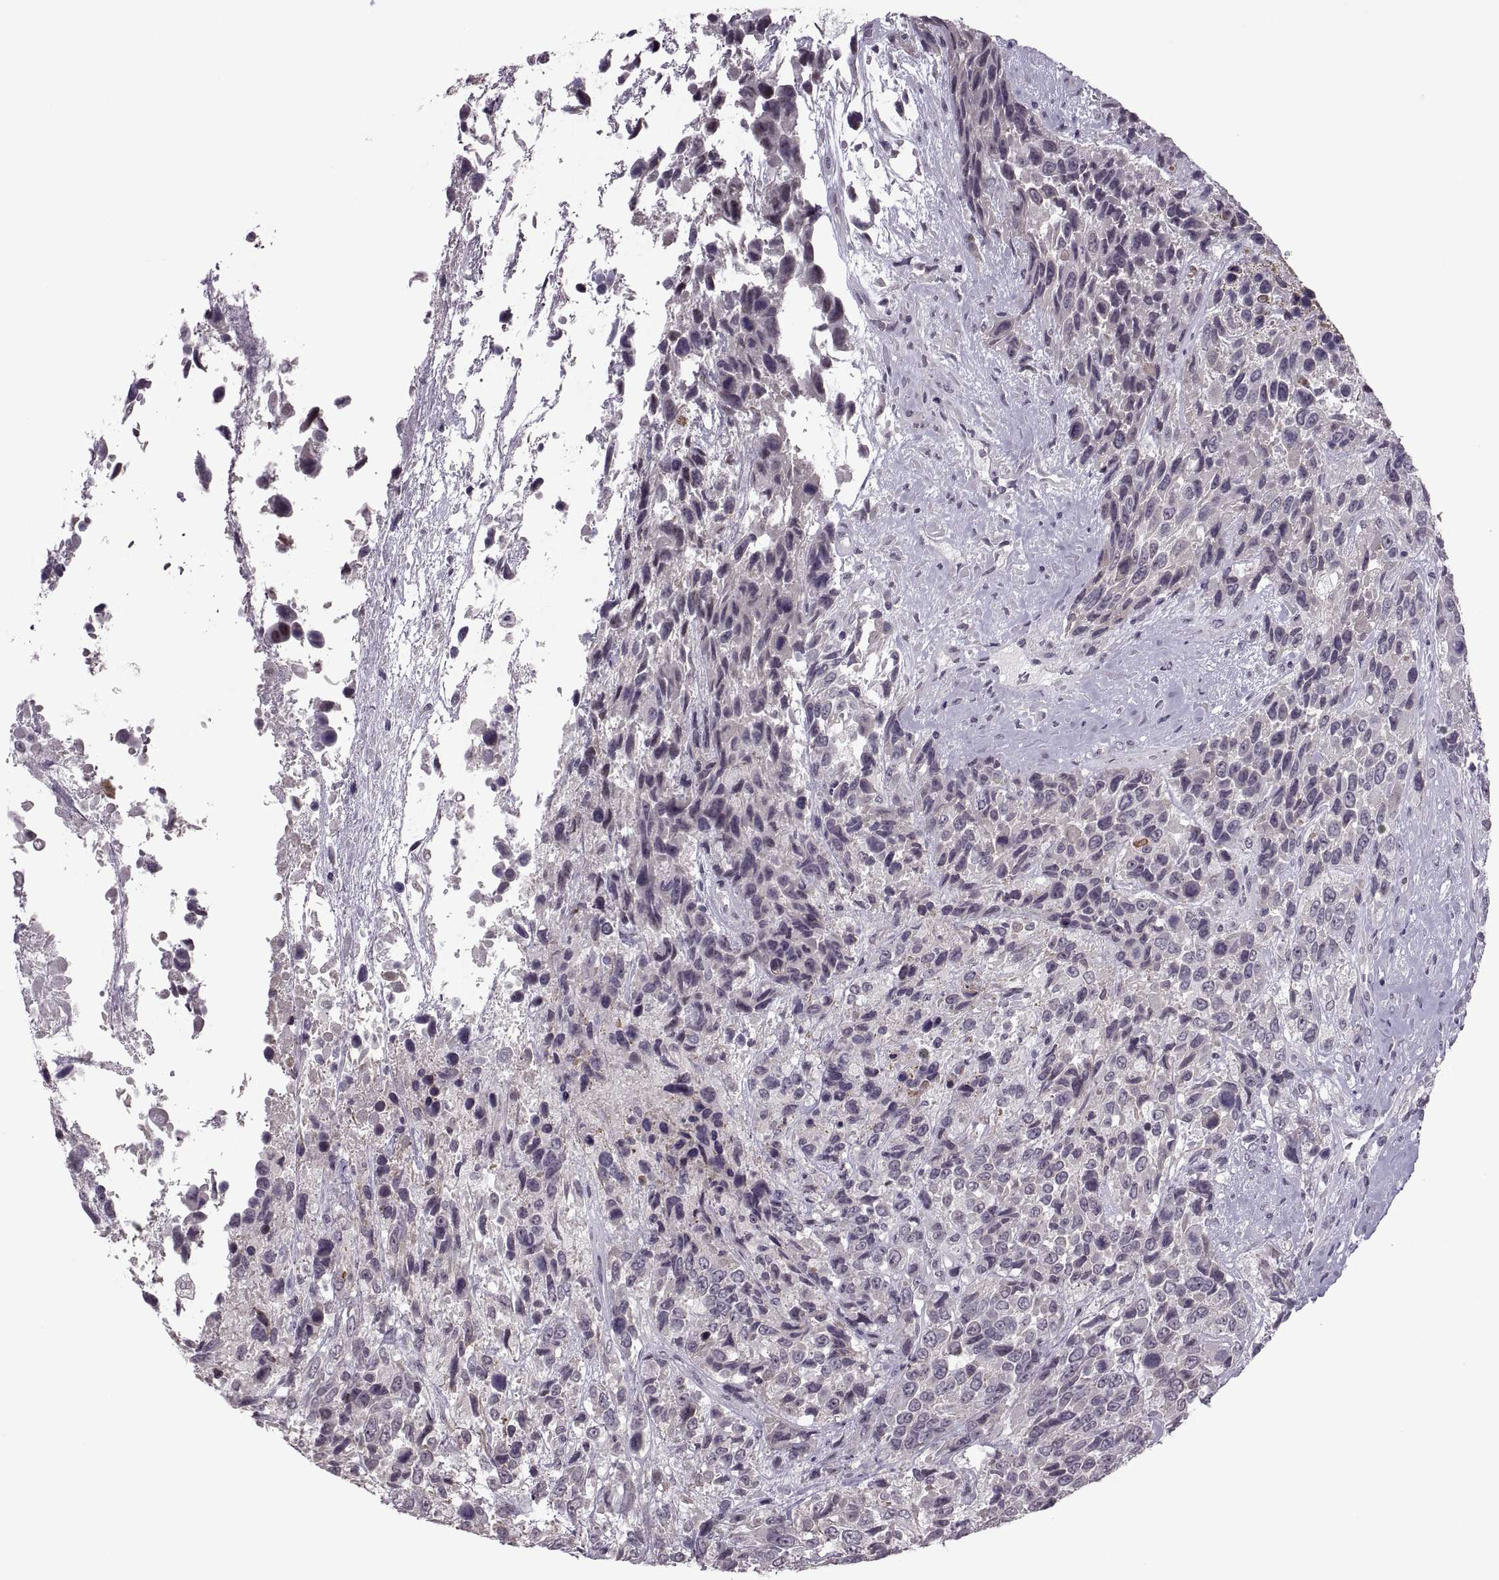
{"staining": {"intensity": "negative", "quantity": "none", "location": "none"}, "tissue": "urothelial cancer", "cell_type": "Tumor cells", "image_type": "cancer", "snomed": [{"axis": "morphology", "description": "Urothelial carcinoma, High grade"}, {"axis": "topography", "description": "Urinary bladder"}], "caption": "Immunohistochemical staining of human high-grade urothelial carcinoma demonstrates no significant expression in tumor cells.", "gene": "MGAT4D", "patient": {"sex": "female", "age": 70}}